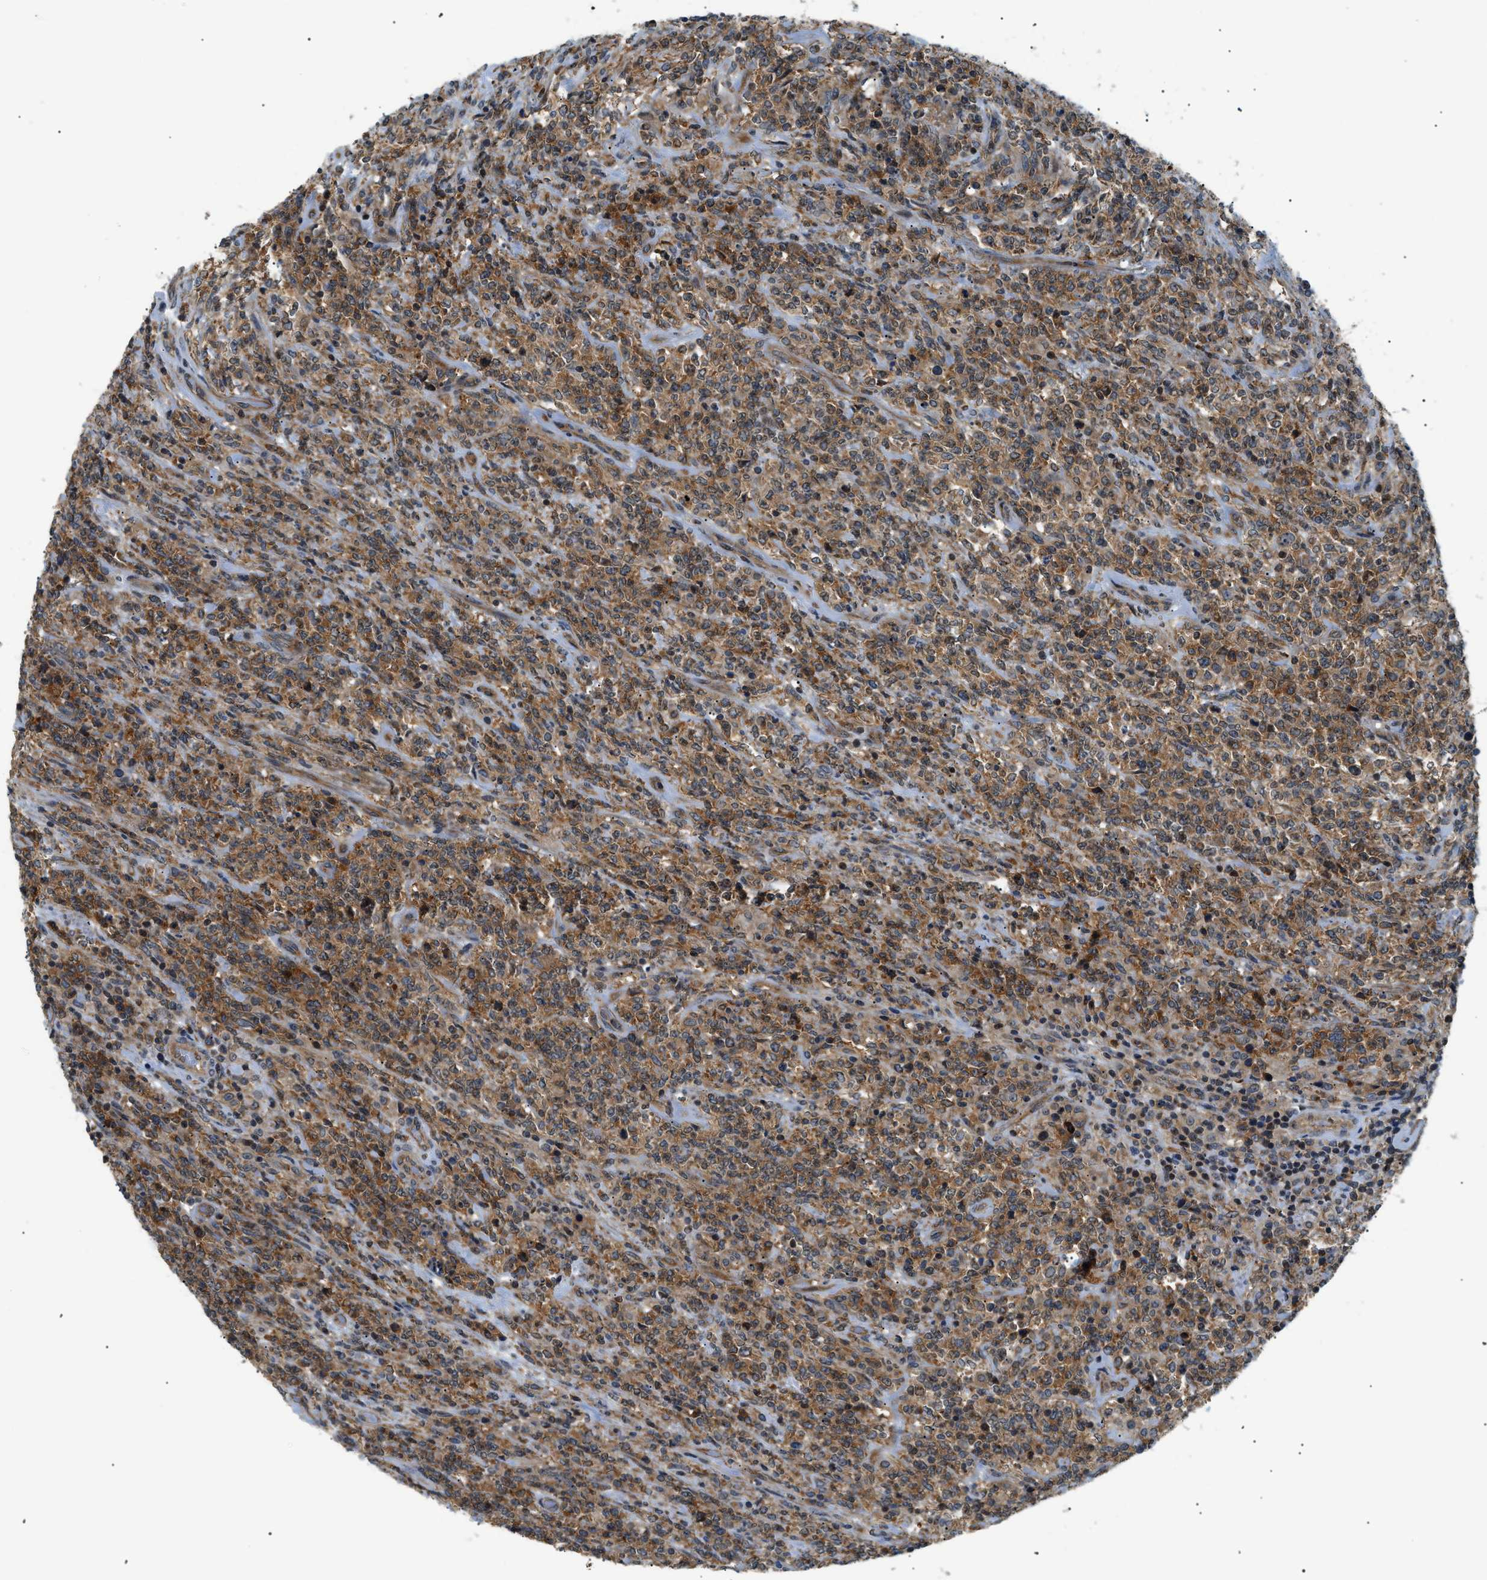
{"staining": {"intensity": "moderate", "quantity": ">75%", "location": "cytoplasmic/membranous"}, "tissue": "lymphoma", "cell_type": "Tumor cells", "image_type": "cancer", "snomed": [{"axis": "morphology", "description": "Malignant lymphoma, non-Hodgkin's type, High grade"}, {"axis": "topography", "description": "Soft tissue"}], "caption": "Immunohistochemistry of high-grade malignant lymphoma, non-Hodgkin's type reveals medium levels of moderate cytoplasmic/membranous positivity in about >75% of tumor cells.", "gene": "SRPK1", "patient": {"sex": "male", "age": 18}}